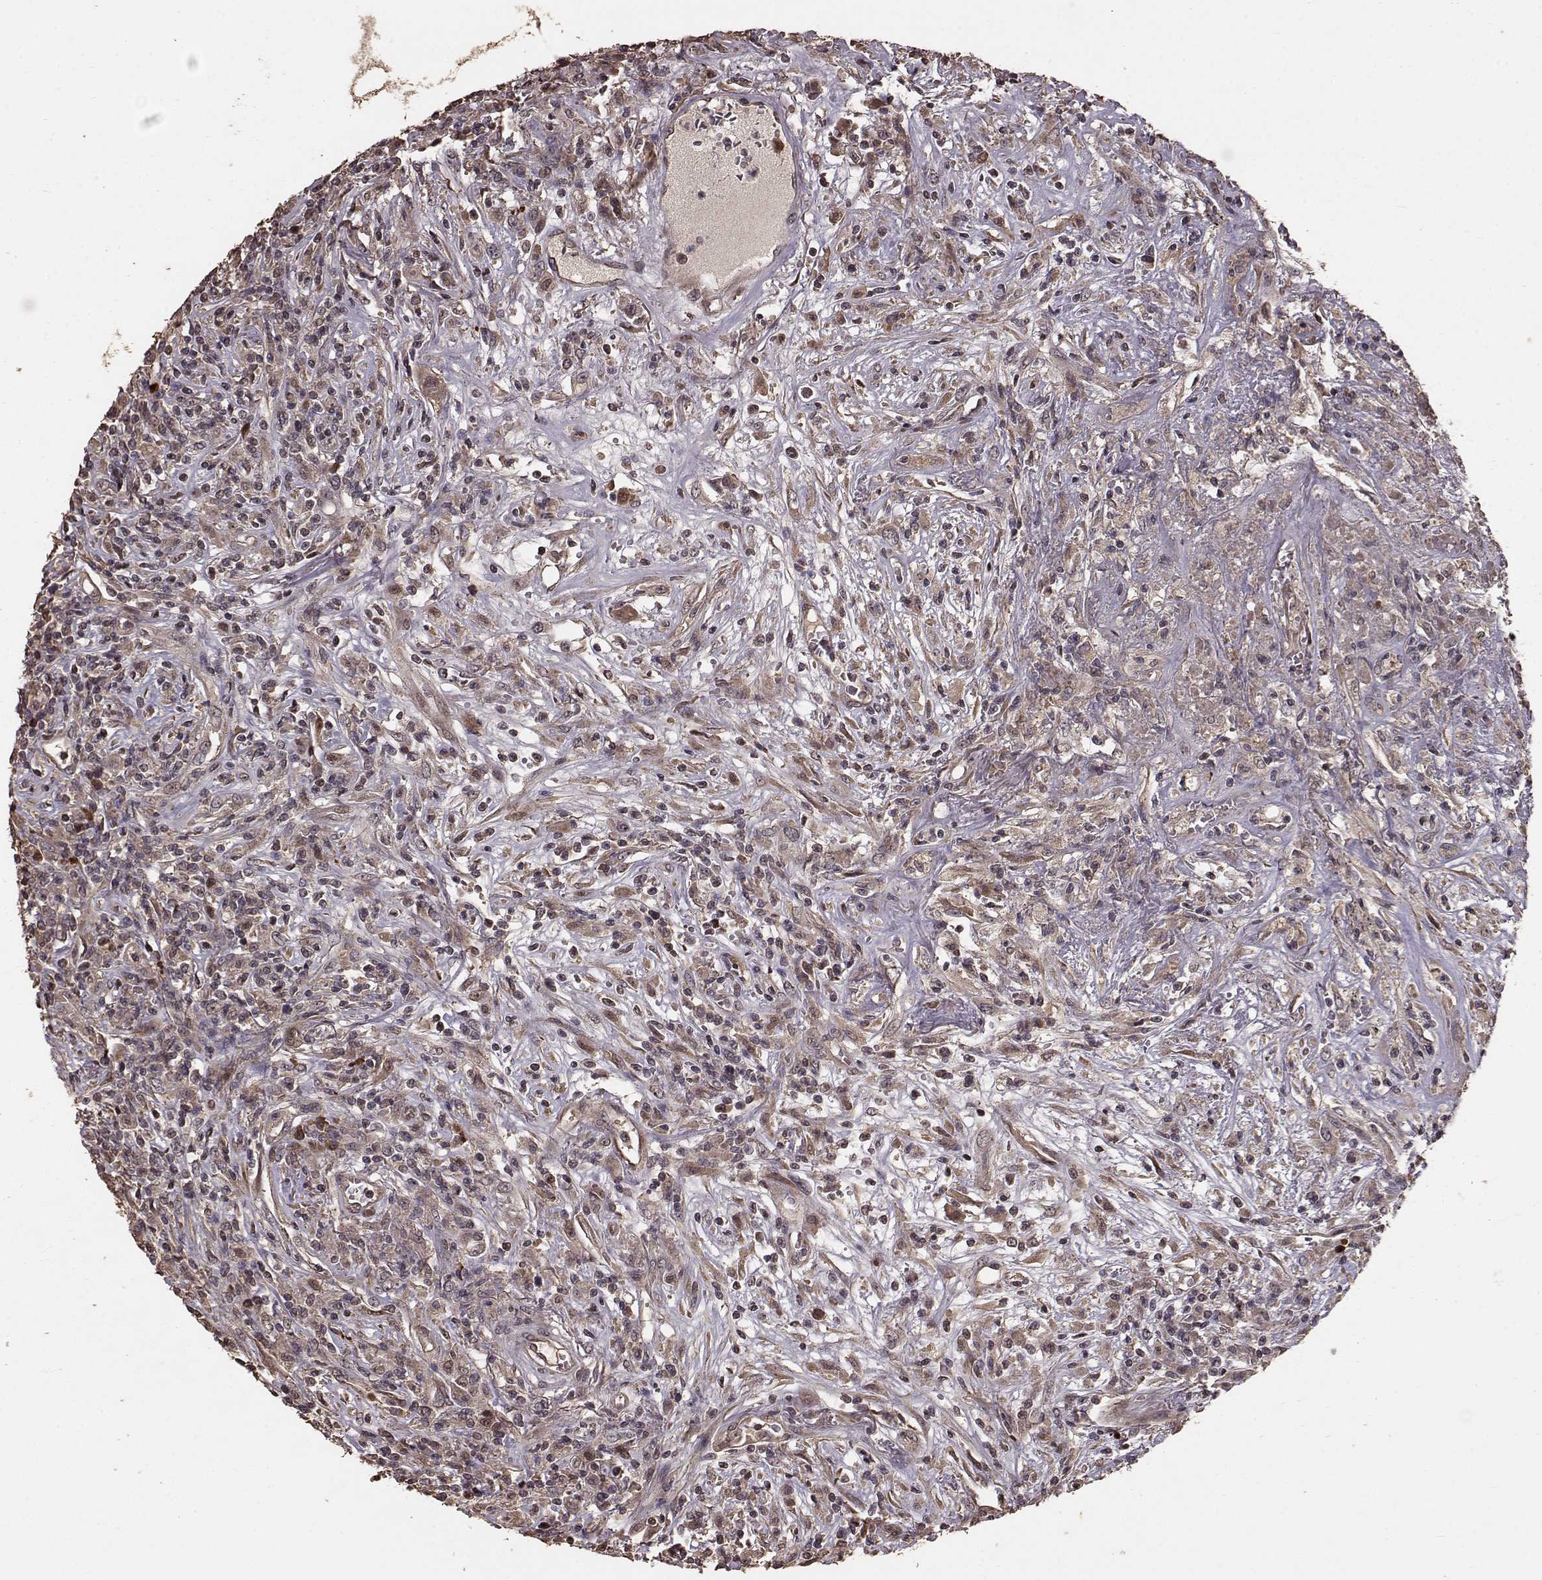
{"staining": {"intensity": "moderate", "quantity": "25%-75%", "location": "cytoplasmic/membranous"}, "tissue": "lymphoma", "cell_type": "Tumor cells", "image_type": "cancer", "snomed": [{"axis": "morphology", "description": "Malignant lymphoma, non-Hodgkin's type, High grade"}, {"axis": "topography", "description": "Lung"}], "caption": "A histopathology image of human lymphoma stained for a protein reveals moderate cytoplasmic/membranous brown staining in tumor cells. Ihc stains the protein of interest in brown and the nuclei are stained blue.", "gene": "USP15", "patient": {"sex": "male", "age": 79}}